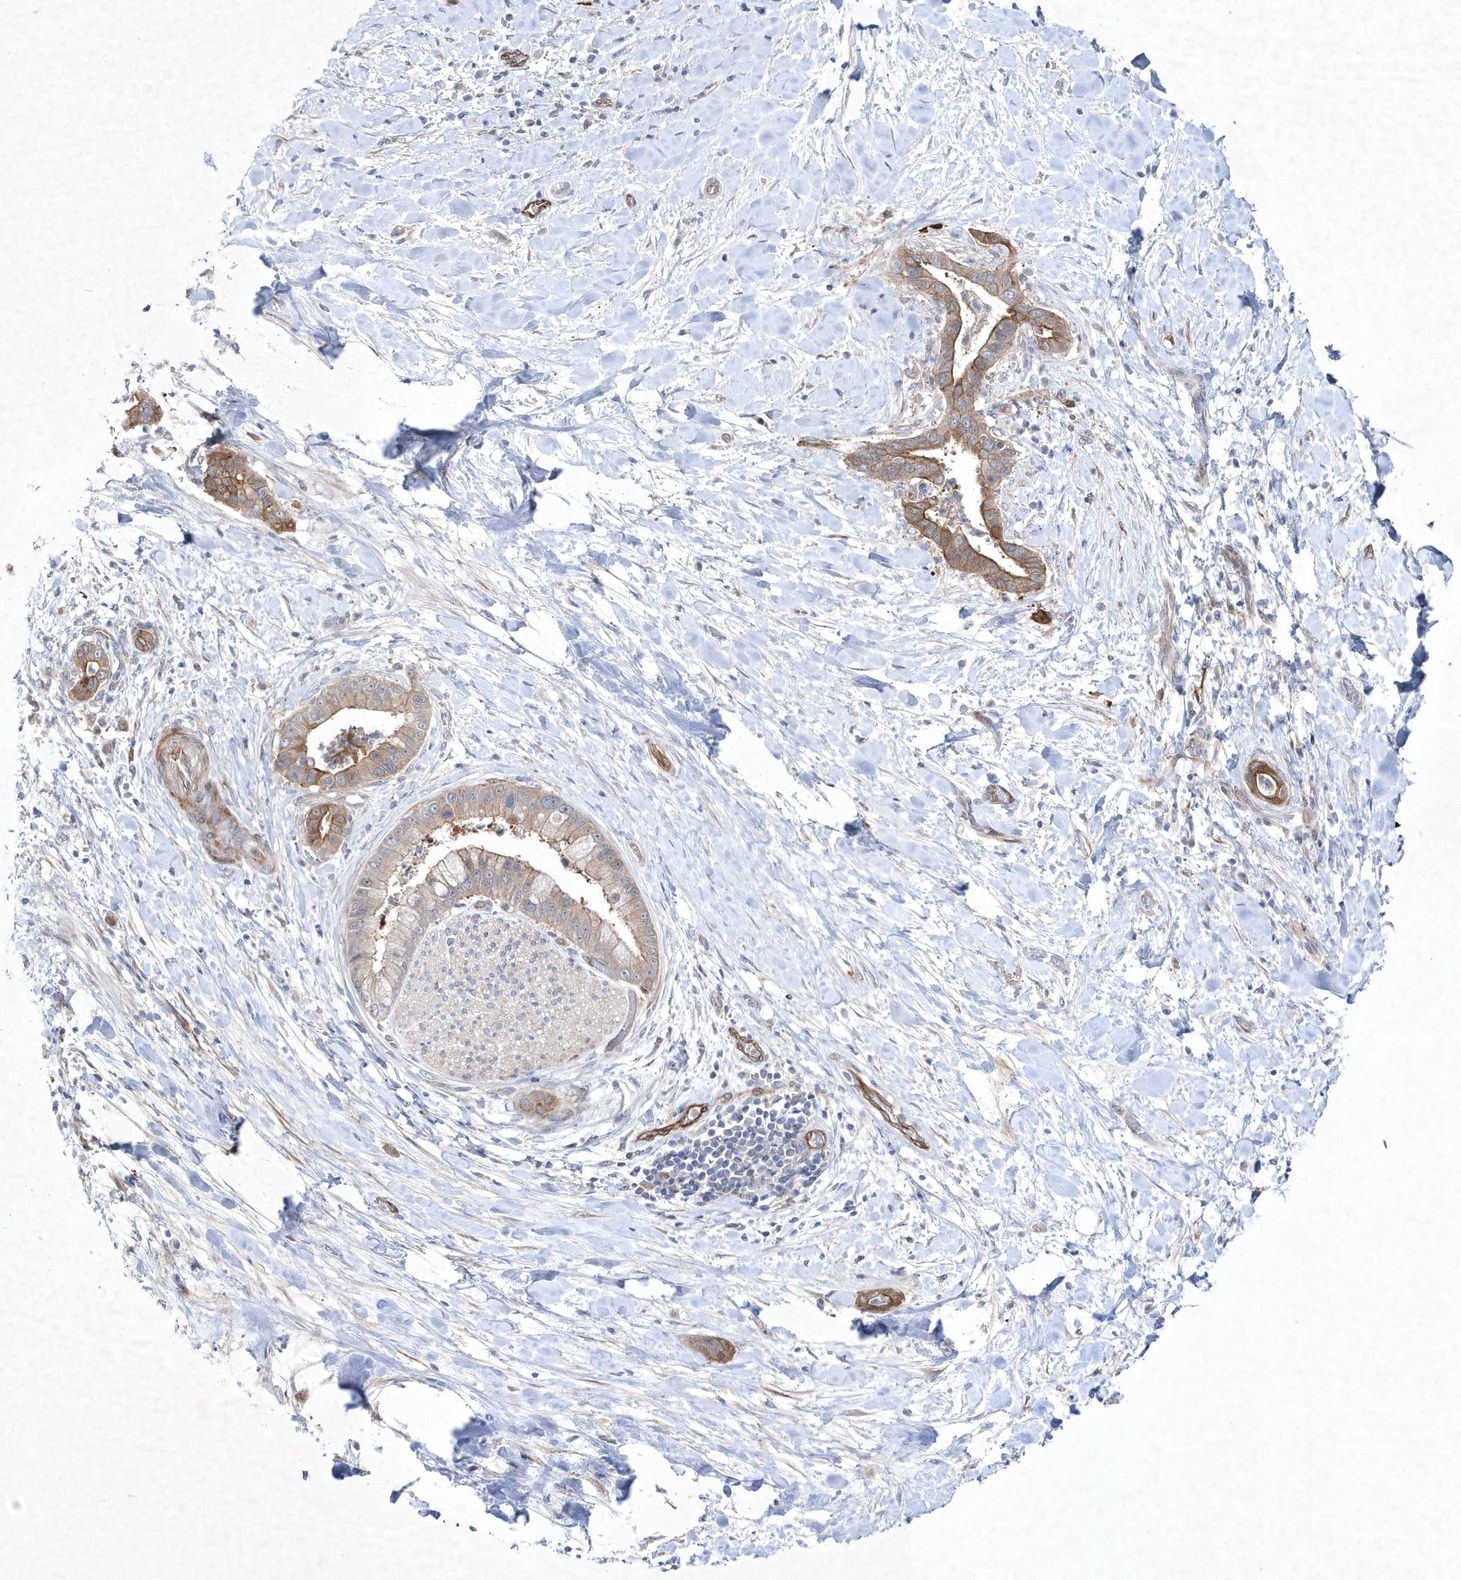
{"staining": {"intensity": "moderate", "quantity": "25%-75%", "location": "cytoplasmic/membranous"}, "tissue": "liver cancer", "cell_type": "Tumor cells", "image_type": "cancer", "snomed": [{"axis": "morphology", "description": "Cholangiocarcinoma"}, {"axis": "topography", "description": "Liver"}], "caption": "Protein staining displays moderate cytoplasmic/membranous staining in approximately 25%-75% of tumor cells in liver cancer (cholangiocarcinoma).", "gene": "DSPP", "patient": {"sex": "female", "age": 54}}